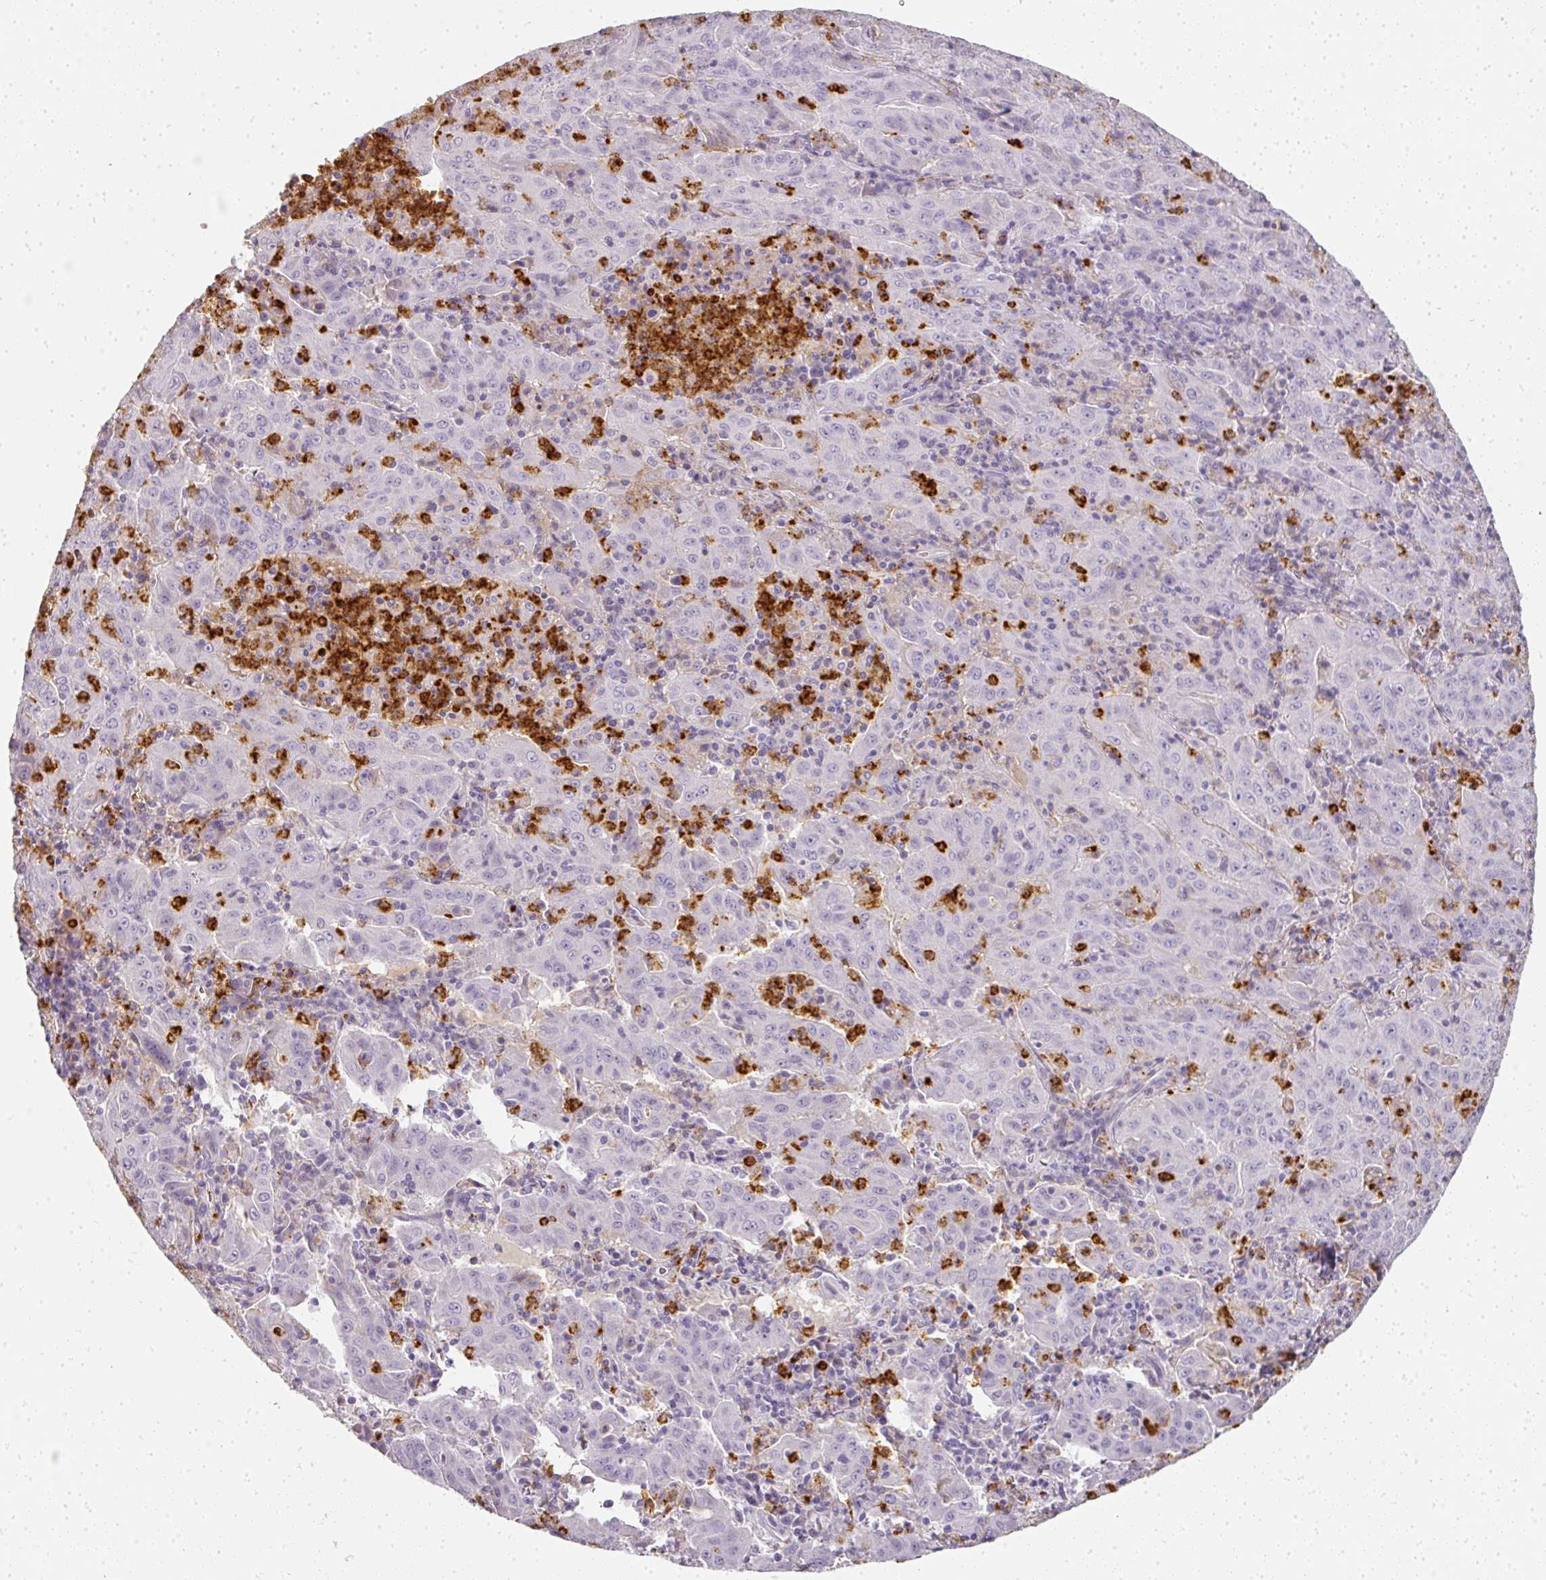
{"staining": {"intensity": "negative", "quantity": "none", "location": "none"}, "tissue": "pancreatic cancer", "cell_type": "Tumor cells", "image_type": "cancer", "snomed": [{"axis": "morphology", "description": "Adenocarcinoma, NOS"}, {"axis": "topography", "description": "Pancreas"}], "caption": "The micrograph shows no staining of tumor cells in pancreatic cancer (adenocarcinoma).", "gene": "CAMP", "patient": {"sex": "male", "age": 63}}